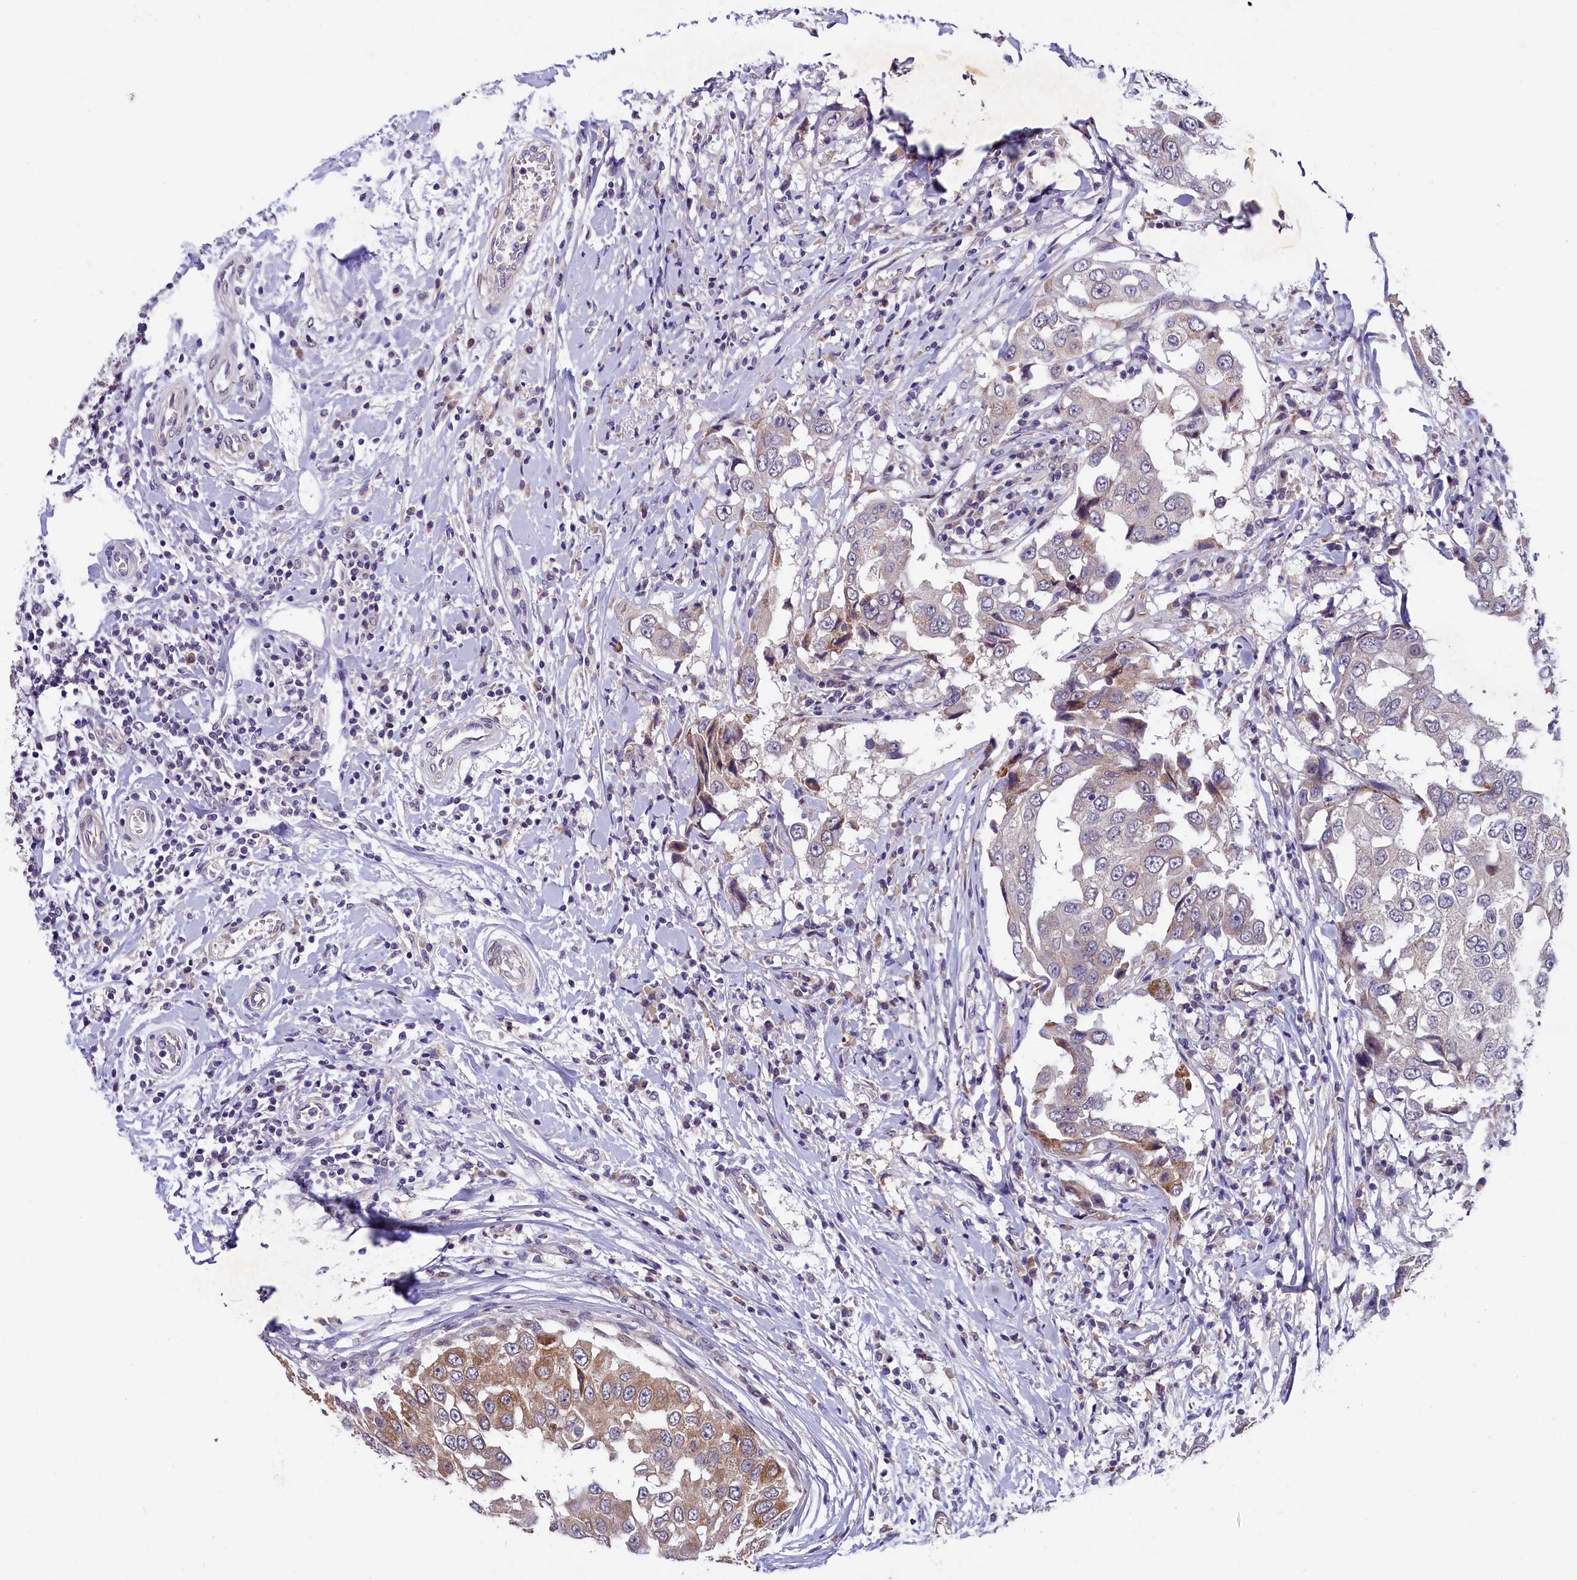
{"staining": {"intensity": "moderate", "quantity": "25%-75%", "location": "cytoplasmic/membranous"}, "tissue": "breast cancer", "cell_type": "Tumor cells", "image_type": "cancer", "snomed": [{"axis": "morphology", "description": "Duct carcinoma"}, {"axis": "topography", "description": "Breast"}], "caption": "Protein expression analysis of breast cancer (infiltrating ductal carcinoma) shows moderate cytoplasmic/membranous positivity in about 25%-75% of tumor cells. (IHC, brightfield microscopy, high magnification).", "gene": "SLC39A6", "patient": {"sex": "female", "age": 27}}